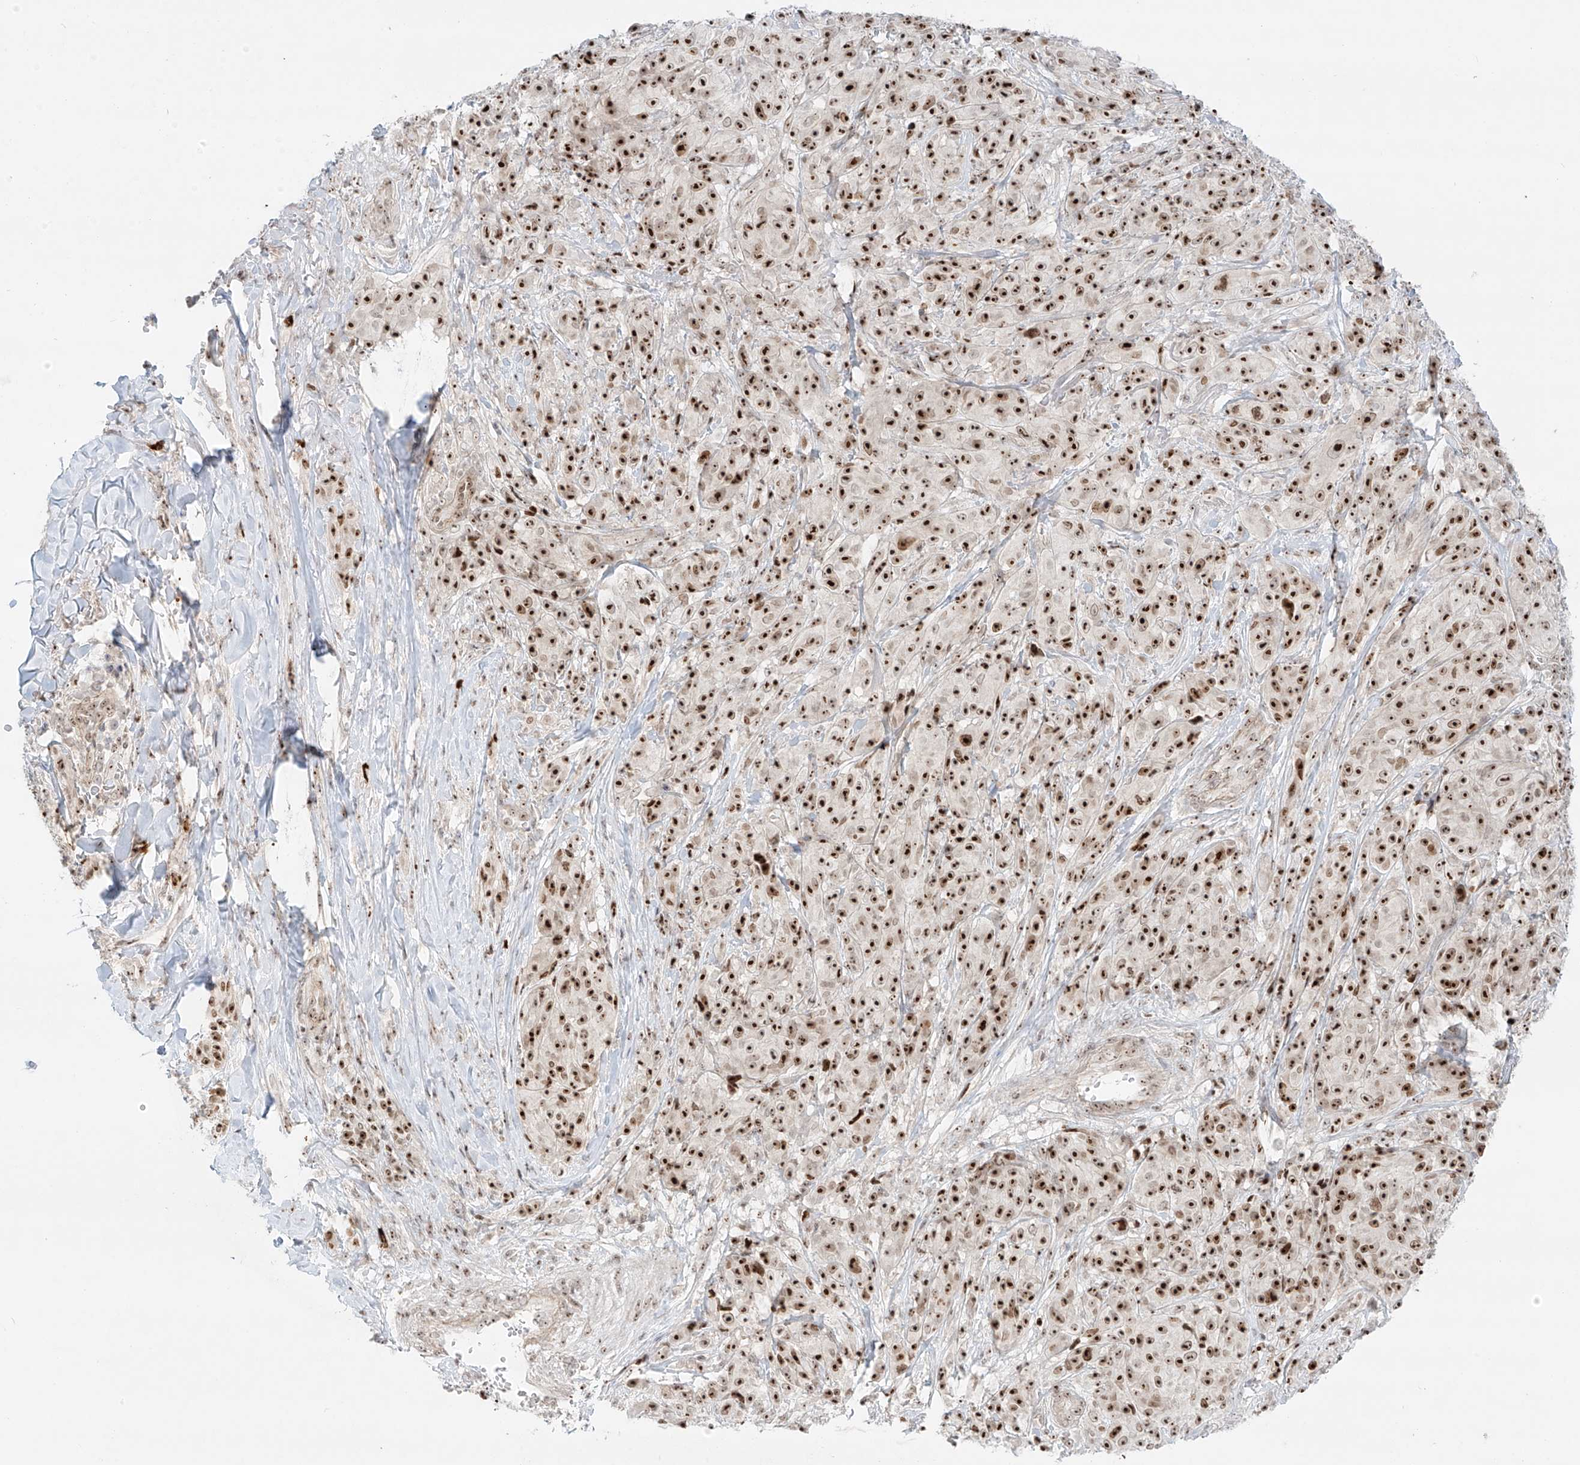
{"staining": {"intensity": "moderate", "quantity": ">75%", "location": "cytoplasmic/membranous,nuclear"}, "tissue": "melanoma", "cell_type": "Tumor cells", "image_type": "cancer", "snomed": [{"axis": "morphology", "description": "Malignant melanoma, NOS"}, {"axis": "topography", "description": "Skin"}], "caption": "Melanoma stained with a protein marker exhibits moderate staining in tumor cells.", "gene": "ZNF512", "patient": {"sex": "male", "age": 73}}